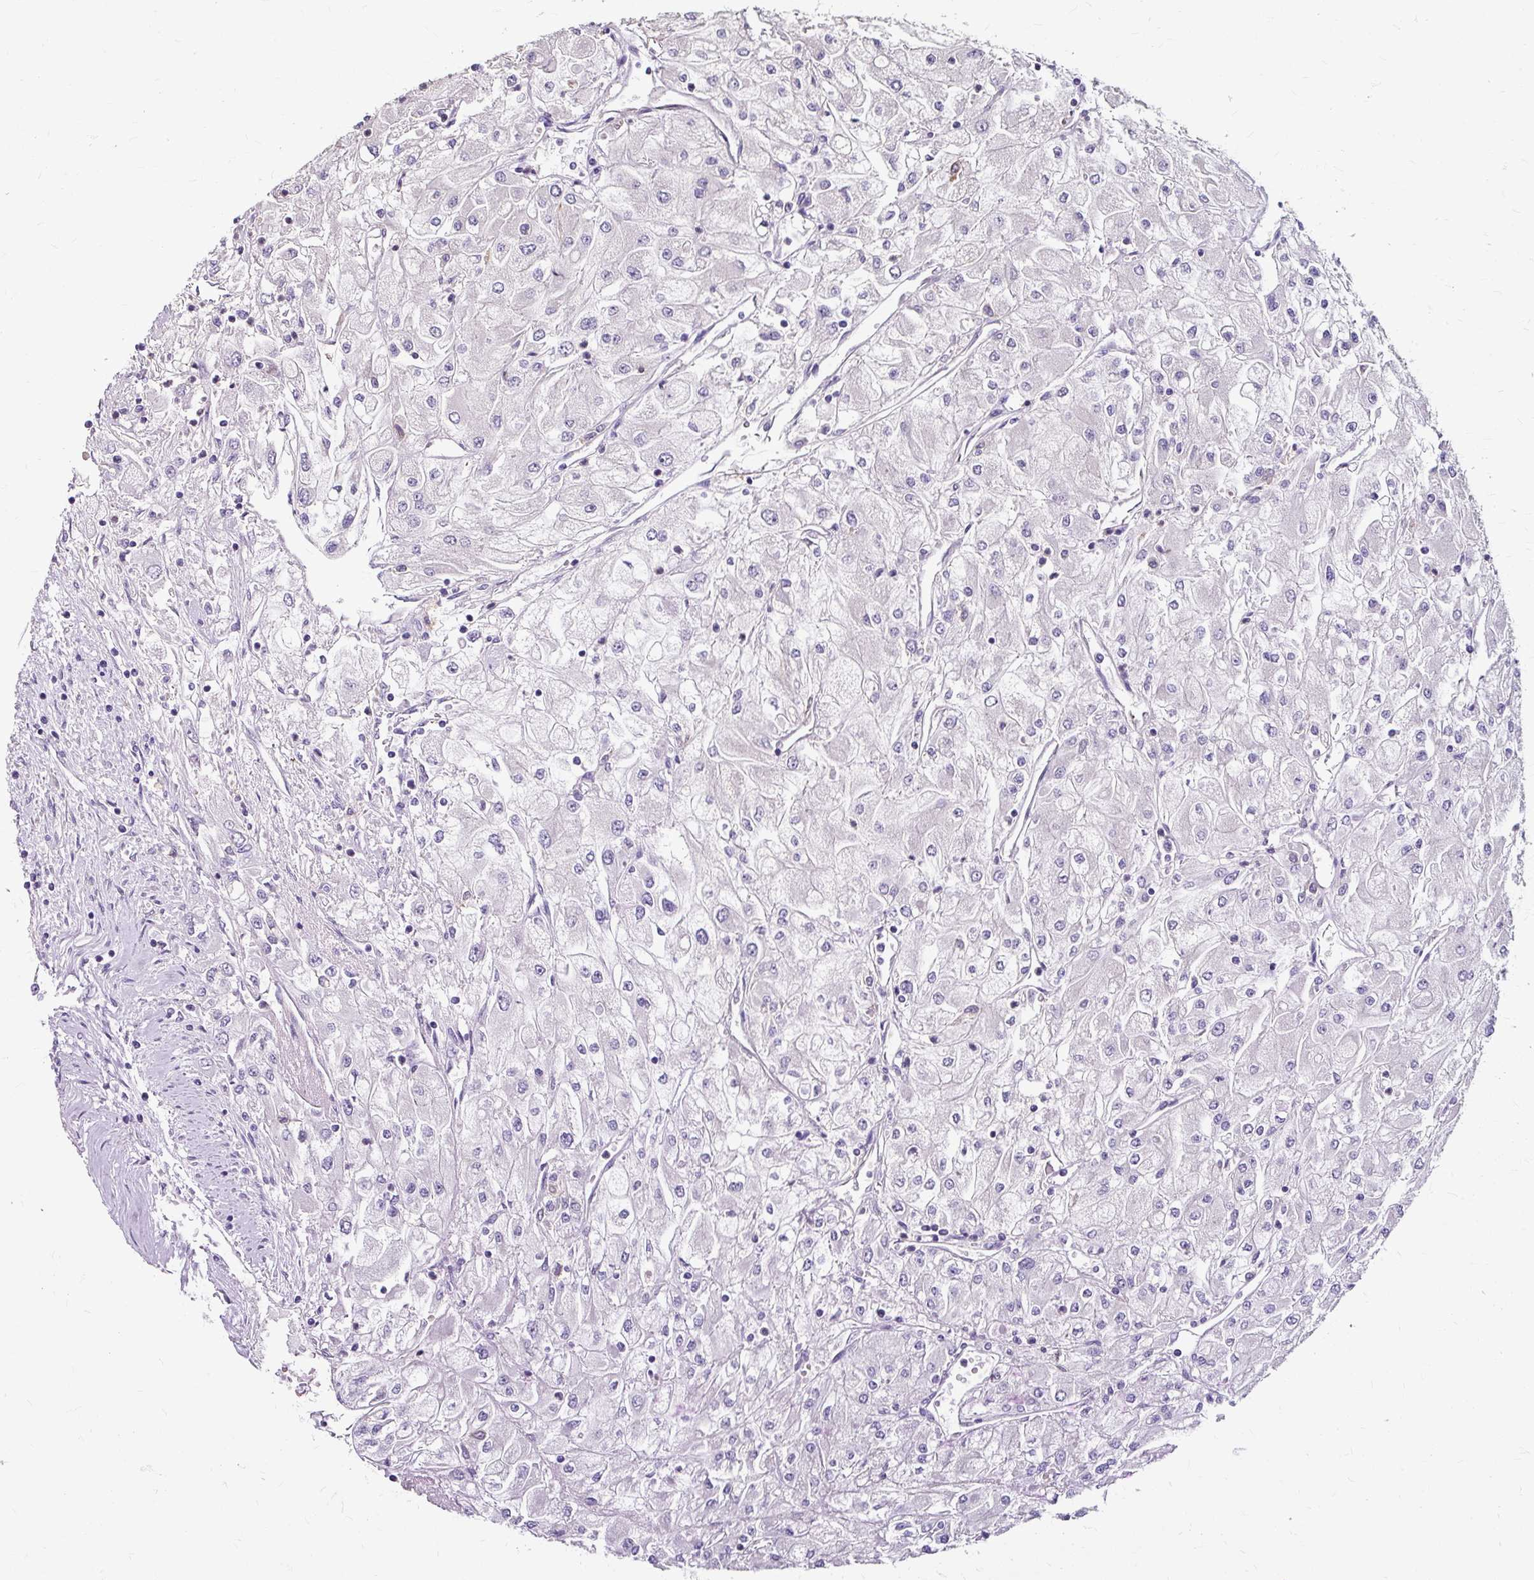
{"staining": {"intensity": "negative", "quantity": "none", "location": "none"}, "tissue": "renal cancer", "cell_type": "Tumor cells", "image_type": "cancer", "snomed": [{"axis": "morphology", "description": "Adenocarcinoma, NOS"}, {"axis": "topography", "description": "Kidney"}], "caption": "Immunohistochemistry of human adenocarcinoma (renal) reveals no positivity in tumor cells.", "gene": "KLHL24", "patient": {"sex": "male", "age": 80}}